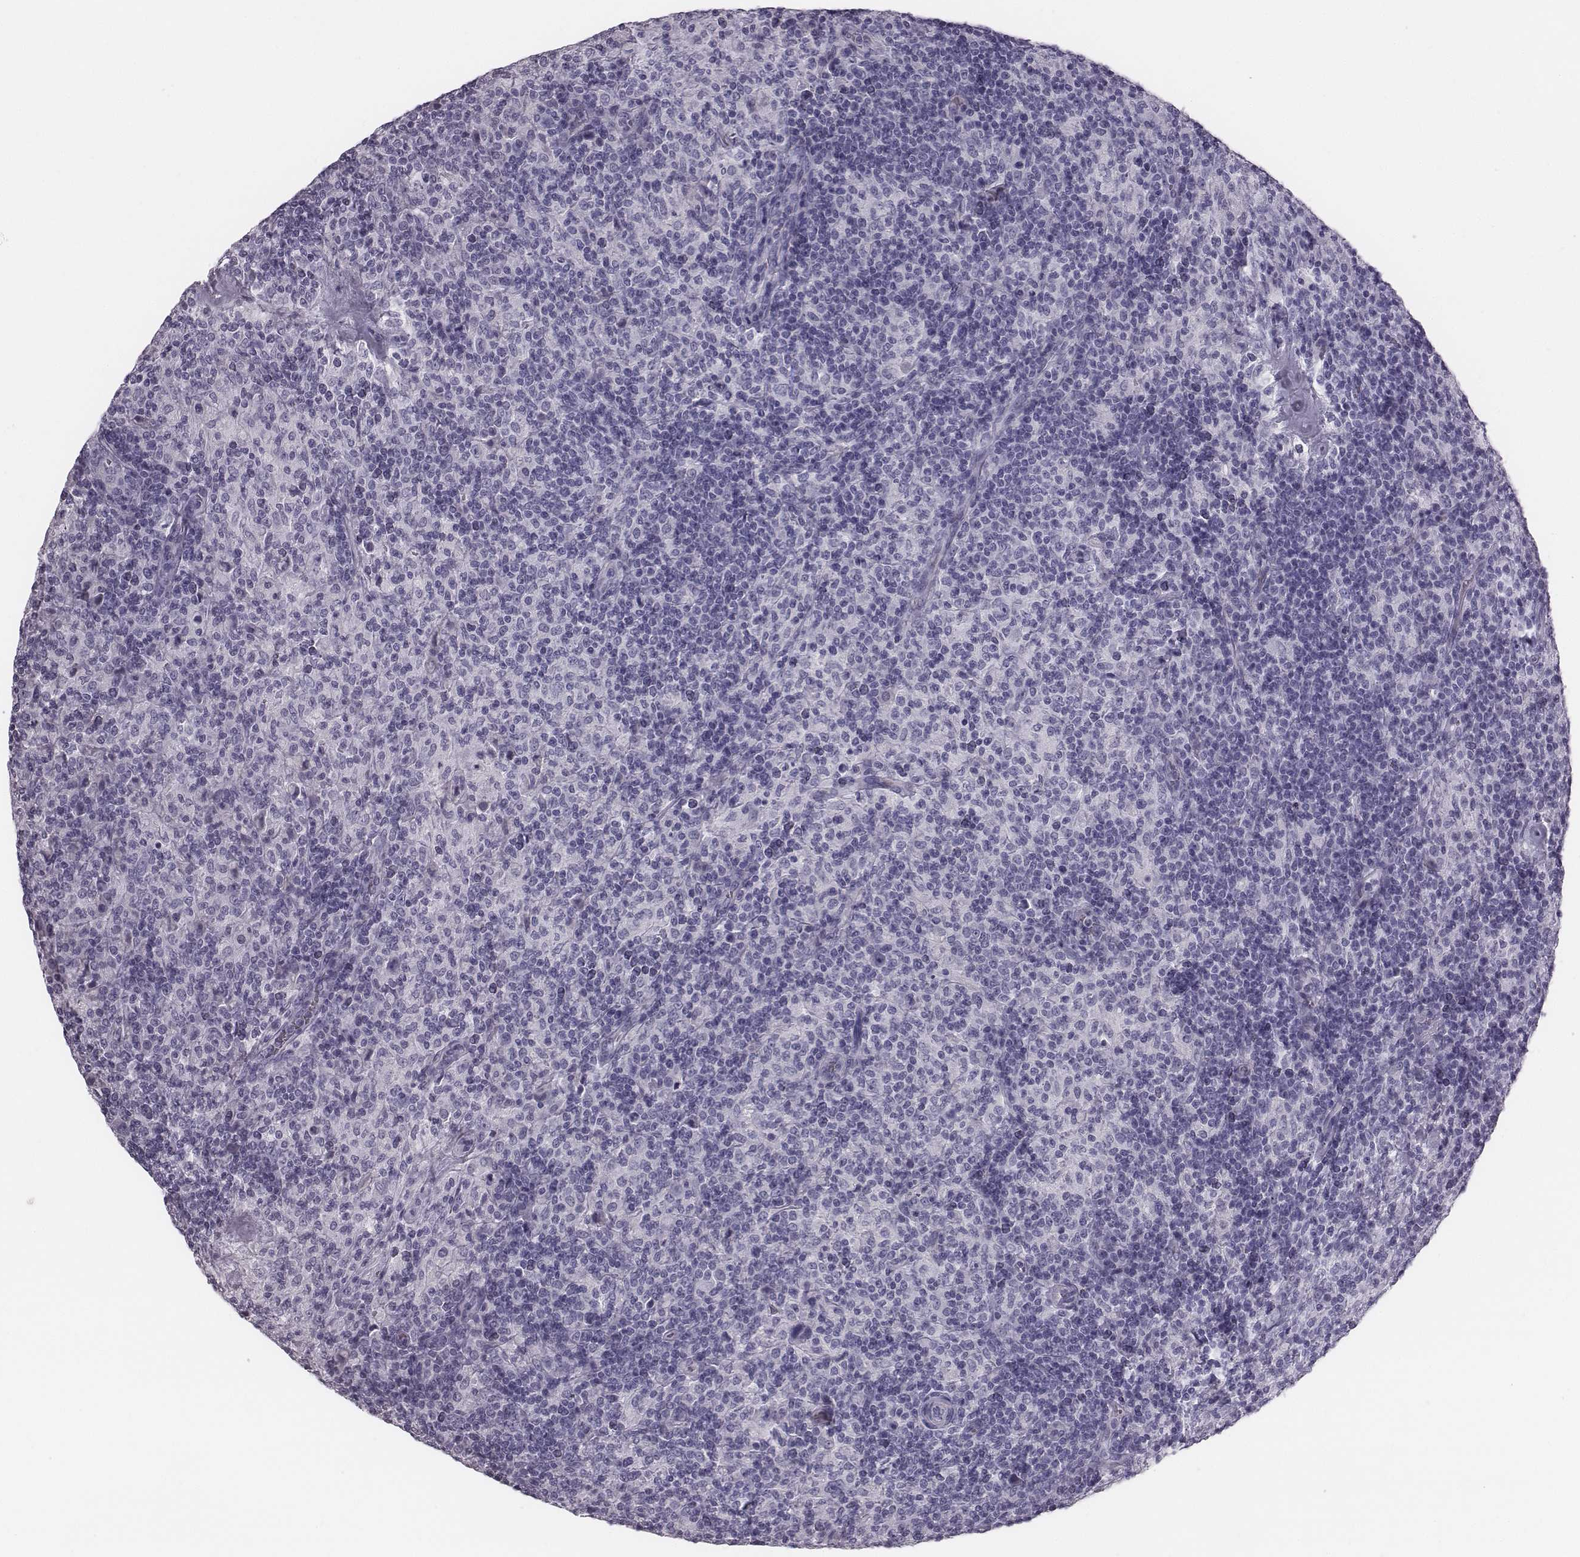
{"staining": {"intensity": "negative", "quantity": "none", "location": "none"}, "tissue": "lymphoma", "cell_type": "Tumor cells", "image_type": "cancer", "snomed": [{"axis": "morphology", "description": "Hodgkin's disease, NOS"}, {"axis": "topography", "description": "Lymph node"}], "caption": "Photomicrograph shows no protein expression in tumor cells of Hodgkin's disease tissue.", "gene": "HBZ", "patient": {"sex": "male", "age": 70}}